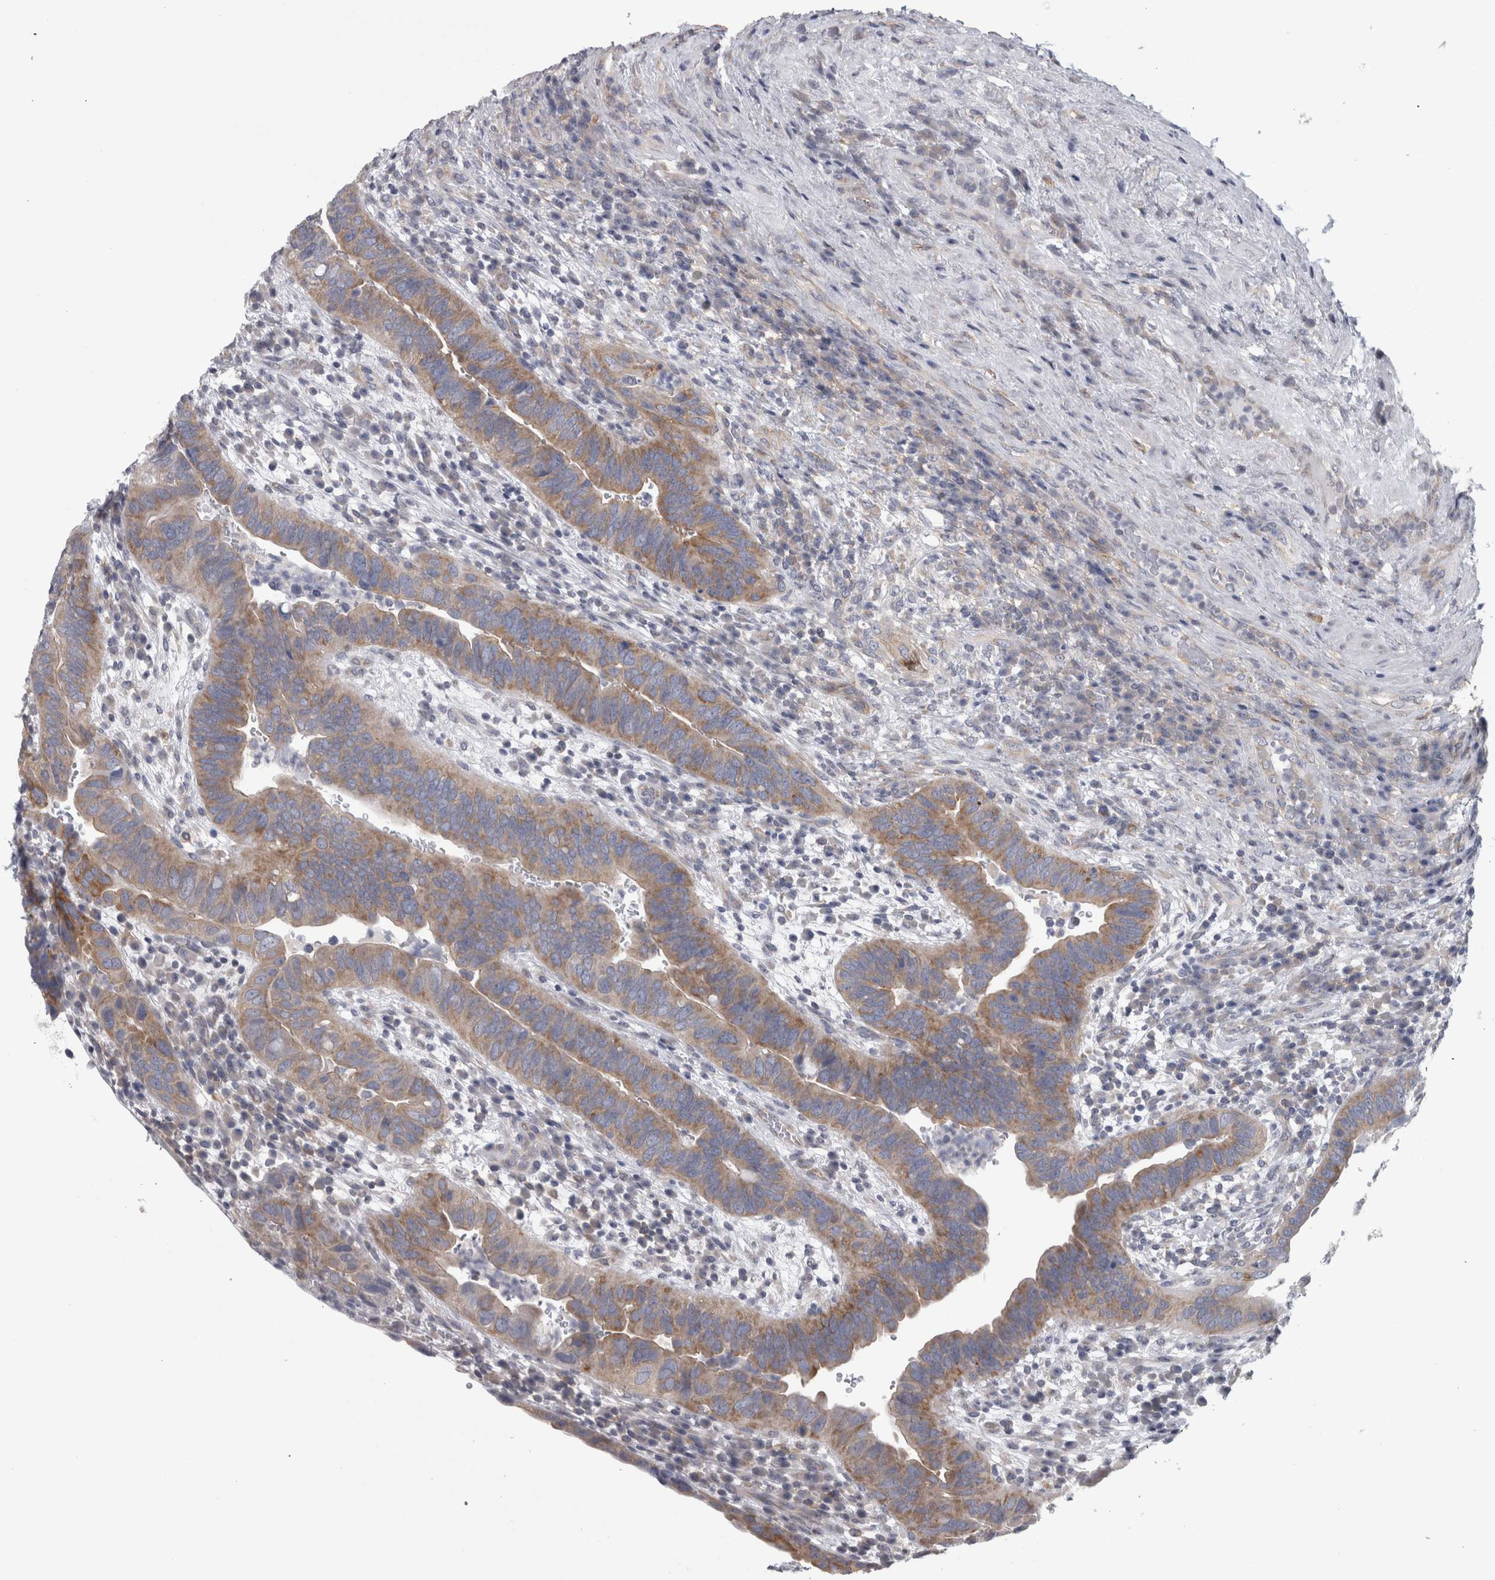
{"staining": {"intensity": "moderate", "quantity": ">75%", "location": "cytoplasmic/membranous"}, "tissue": "urothelial cancer", "cell_type": "Tumor cells", "image_type": "cancer", "snomed": [{"axis": "morphology", "description": "Urothelial carcinoma, High grade"}, {"axis": "topography", "description": "Urinary bladder"}], "caption": "A high-resolution histopathology image shows immunohistochemistry (IHC) staining of urothelial carcinoma (high-grade), which reveals moderate cytoplasmic/membranous expression in approximately >75% of tumor cells.", "gene": "PRRC2C", "patient": {"sex": "female", "age": 82}}